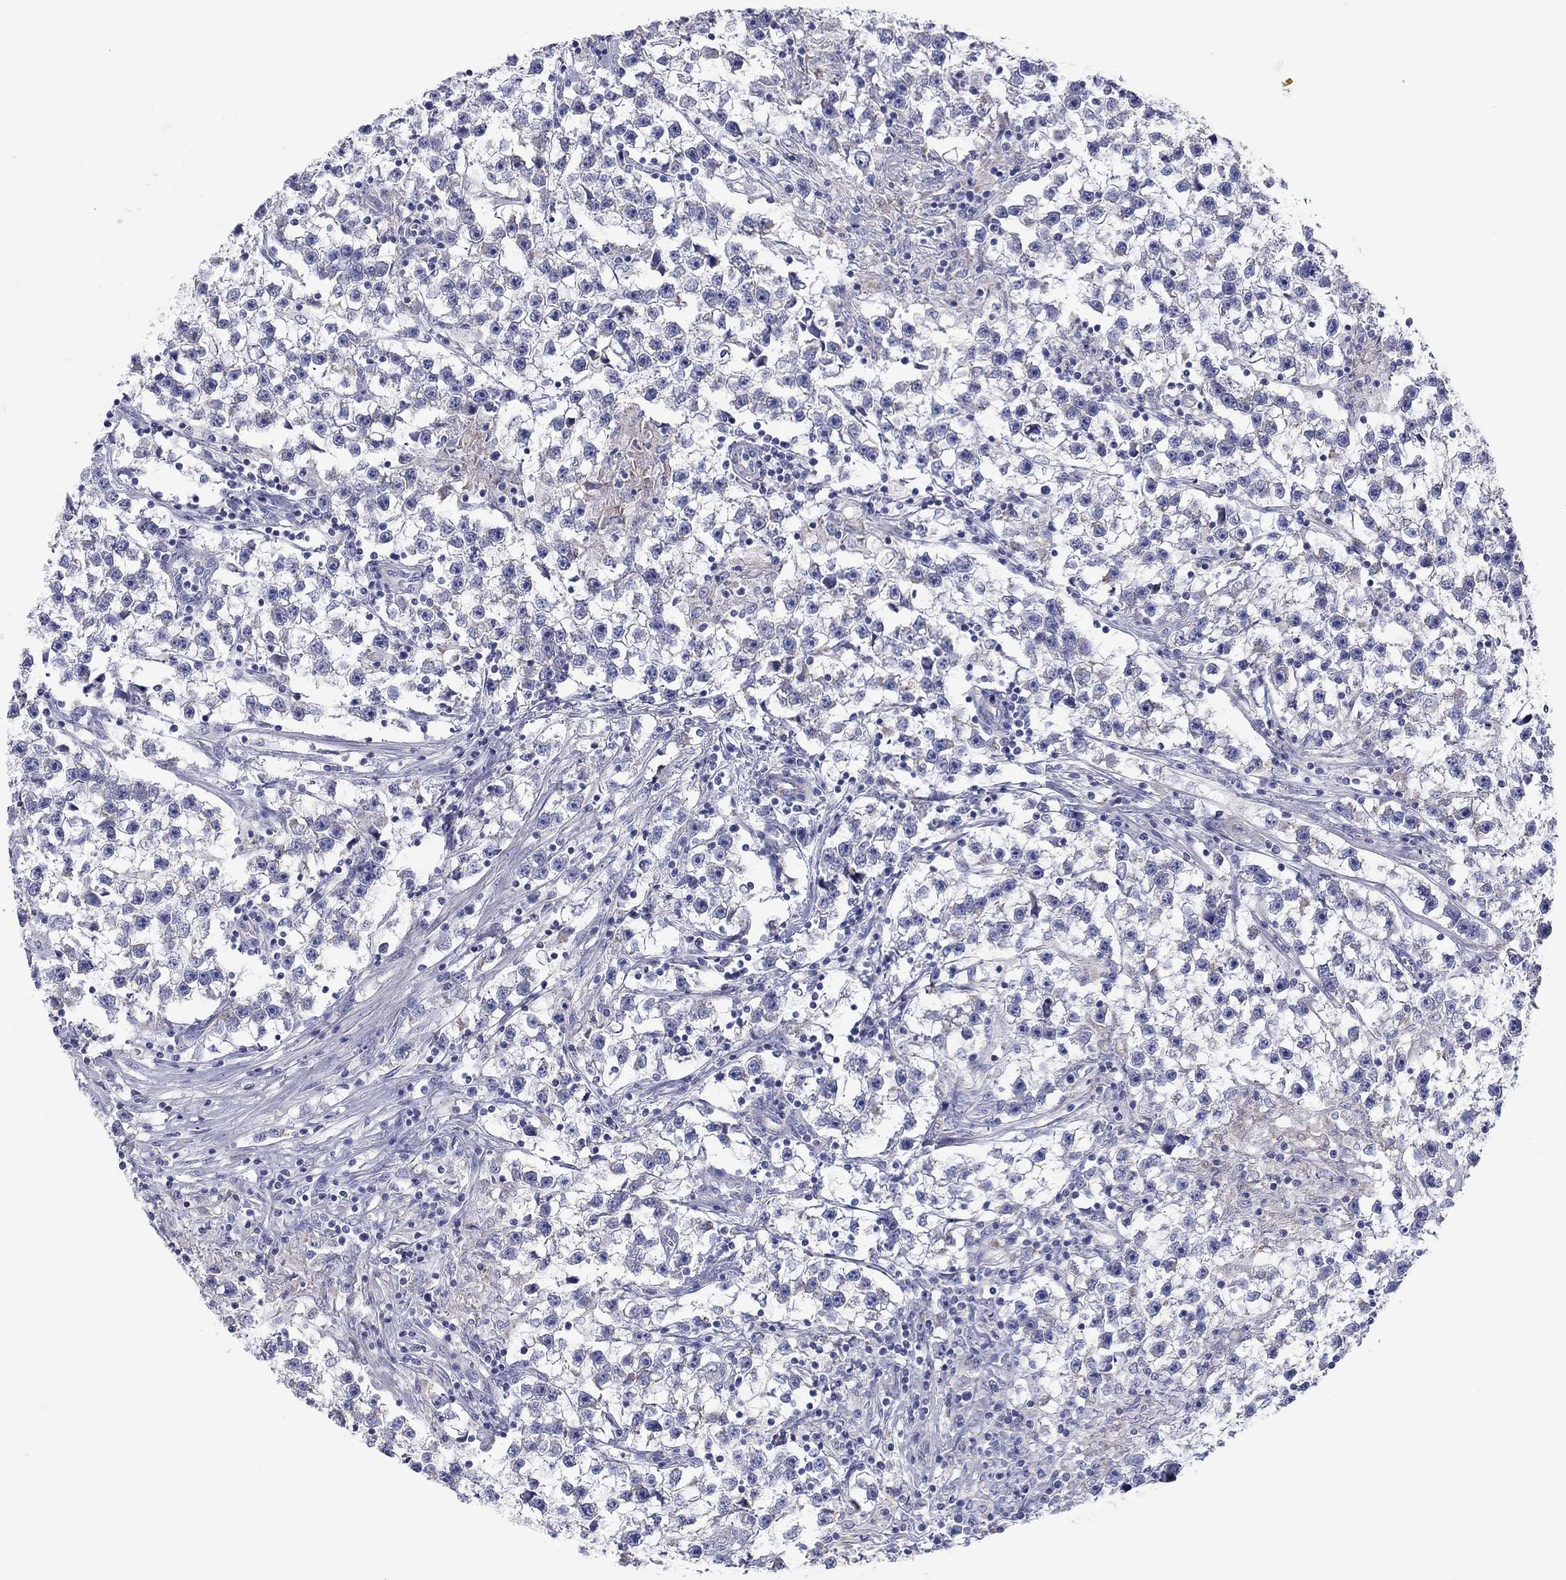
{"staining": {"intensity": "negative", "quantity": "none", "location": "none"}, "tissue": "testis cancer", "cell_type": "Tumor cells", "image_type": "cancer", "snomed": [{"axis": "morphology", "description": "Seminoma, NOS"}, {"axis": "topography", "description": "Testis"}], "caption": "Tumor cells are negative for brown protein staining in testis seminoma. Nuclei are stained in blue.", "gene": "MGST3", "patient": {"sex": "male", "age": 59}}